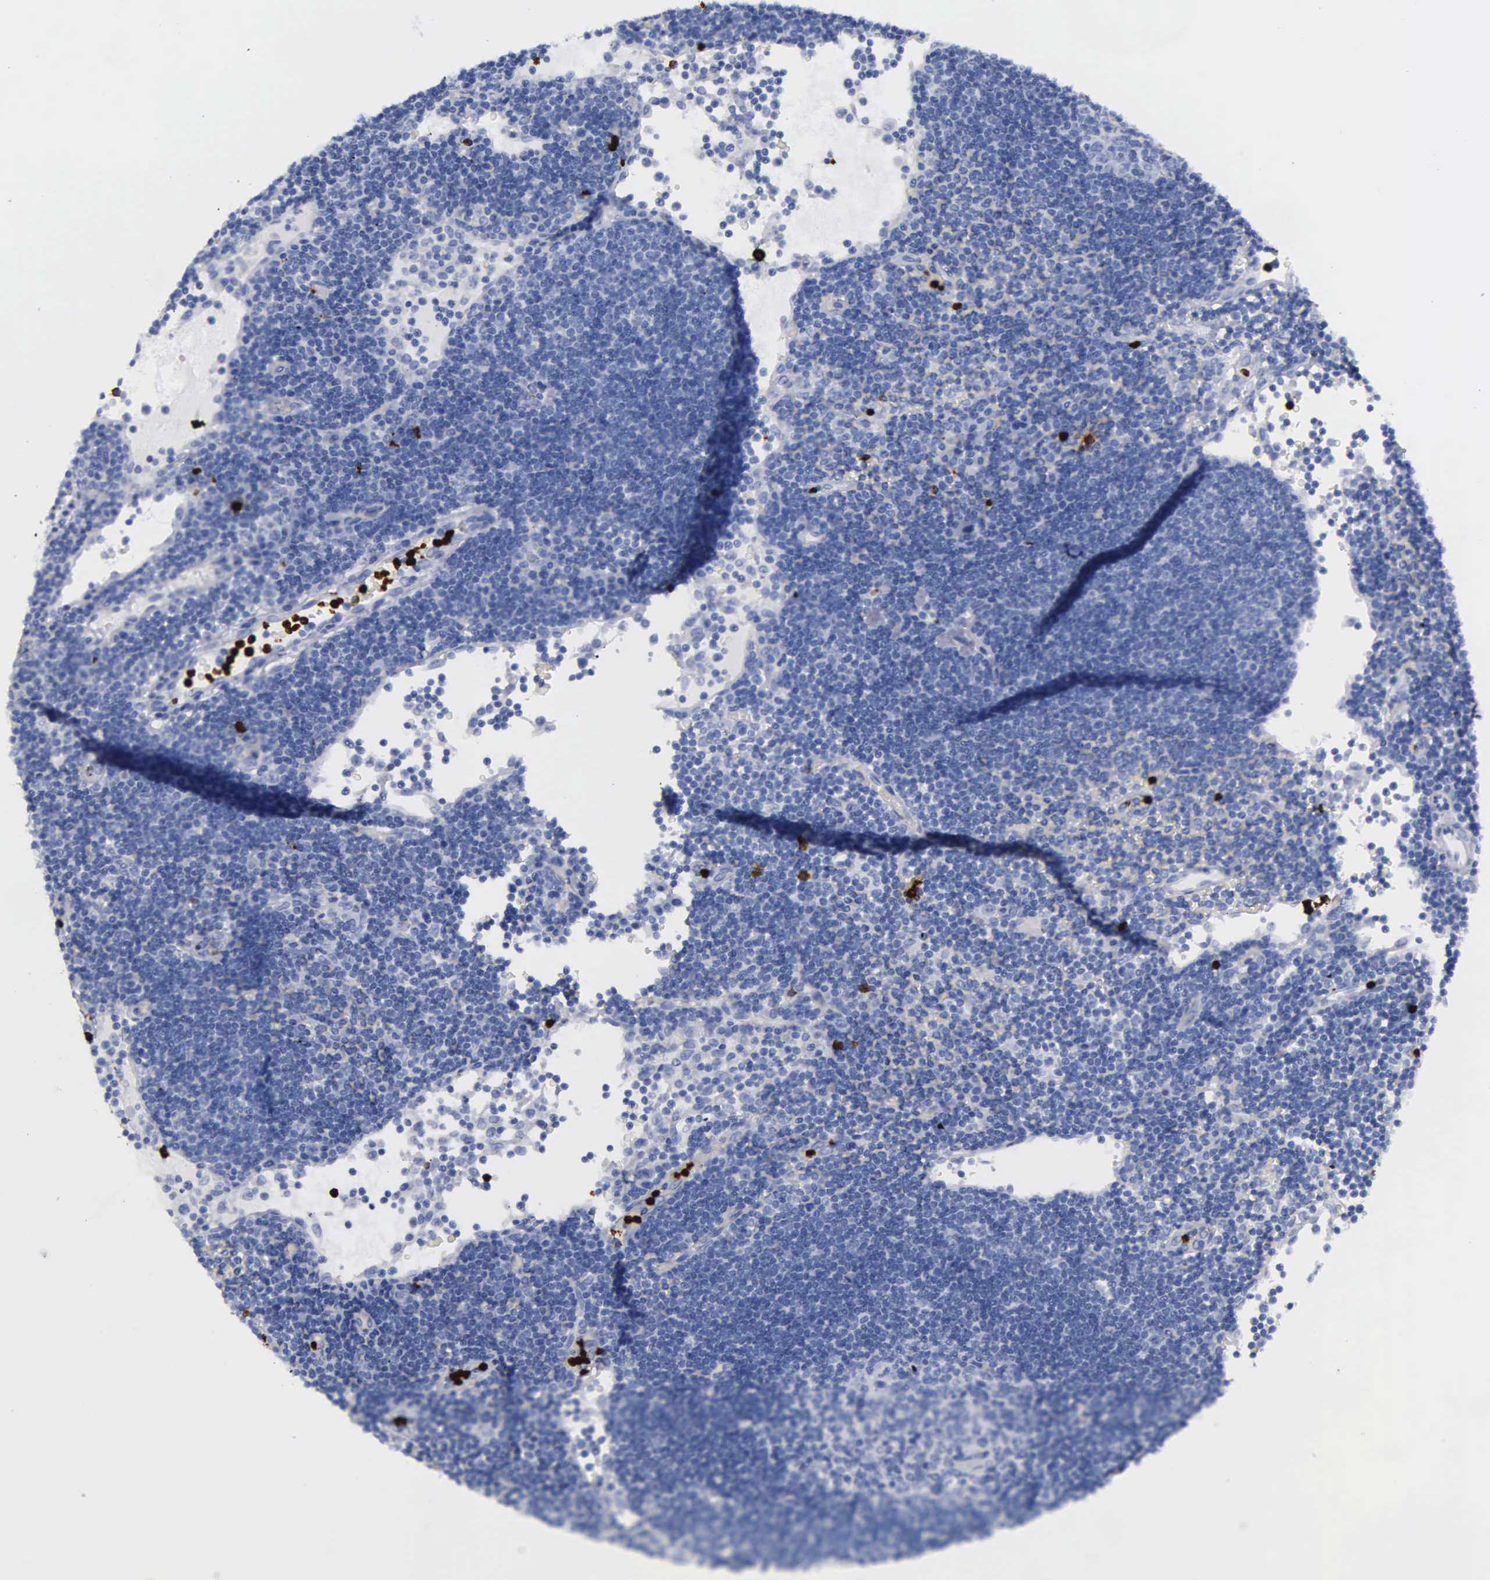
{"staining": {"intensity": "negative", "quantity": "none", "location": "none"}, "tissue": "lymph node", "cell_type": "Germinal center cells", "image_type": "normal", "snomed": [{"axis": "morphology", "description": "Normal tissue, NOS"}, {"axis": "topography", "description": "Lymph node"}], "caption": "Immunohistochemistry (IHC) micrograph of normal lymph node: human lymph node stained with DAB (3,3'-diaminobenzidine) displays no significant protein positivity in germinal center cells. (DAB immunohistochemistry visualized using brightfield microscopy, high magnification).", "gene": "CTSG", "patient": {"sex": "male", "age": 54}}